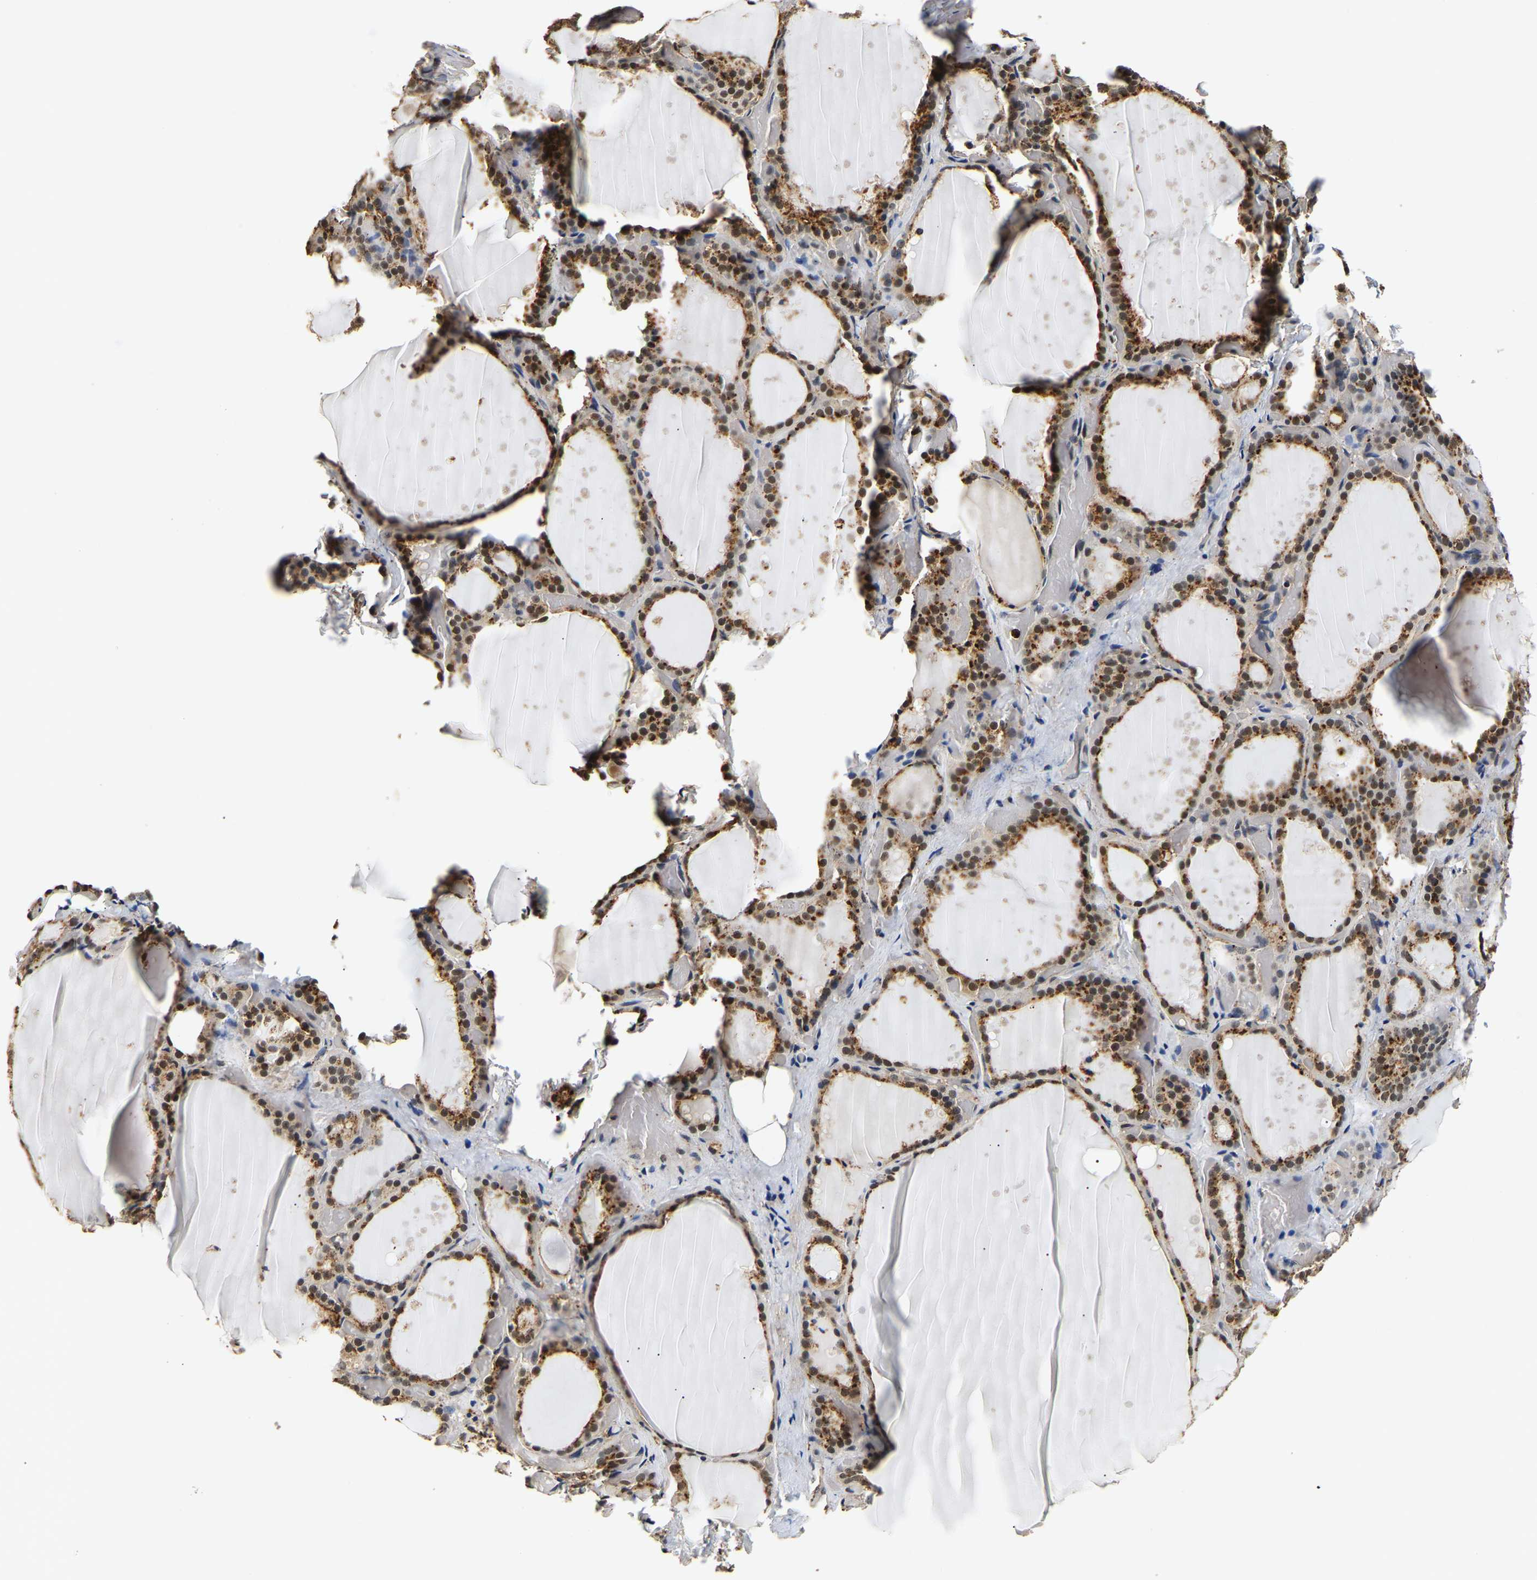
{"staining": {"intensity": "moderate", "quantity": ">75%", "location": "cytoplasmic/membranous"}, "tissue": "thyroid gland", "cell_type": "Glandular cells", "image_type": "normal", "snomed": [{"axis": "morphology", "description": "Normal tissue, NOS"}, {"axis": "topography", "description": "Thyroid gland"}], "caption": "A micrograph of human thyroid gland stained for a protein displays moderate cytoplasmic/membranous brown staining in glandular cells. (brown staining indicates protein expression, while blue staining denotes nuclei).", "gene": "SMU1", "patient": {"sex": "female", "age": 44}}